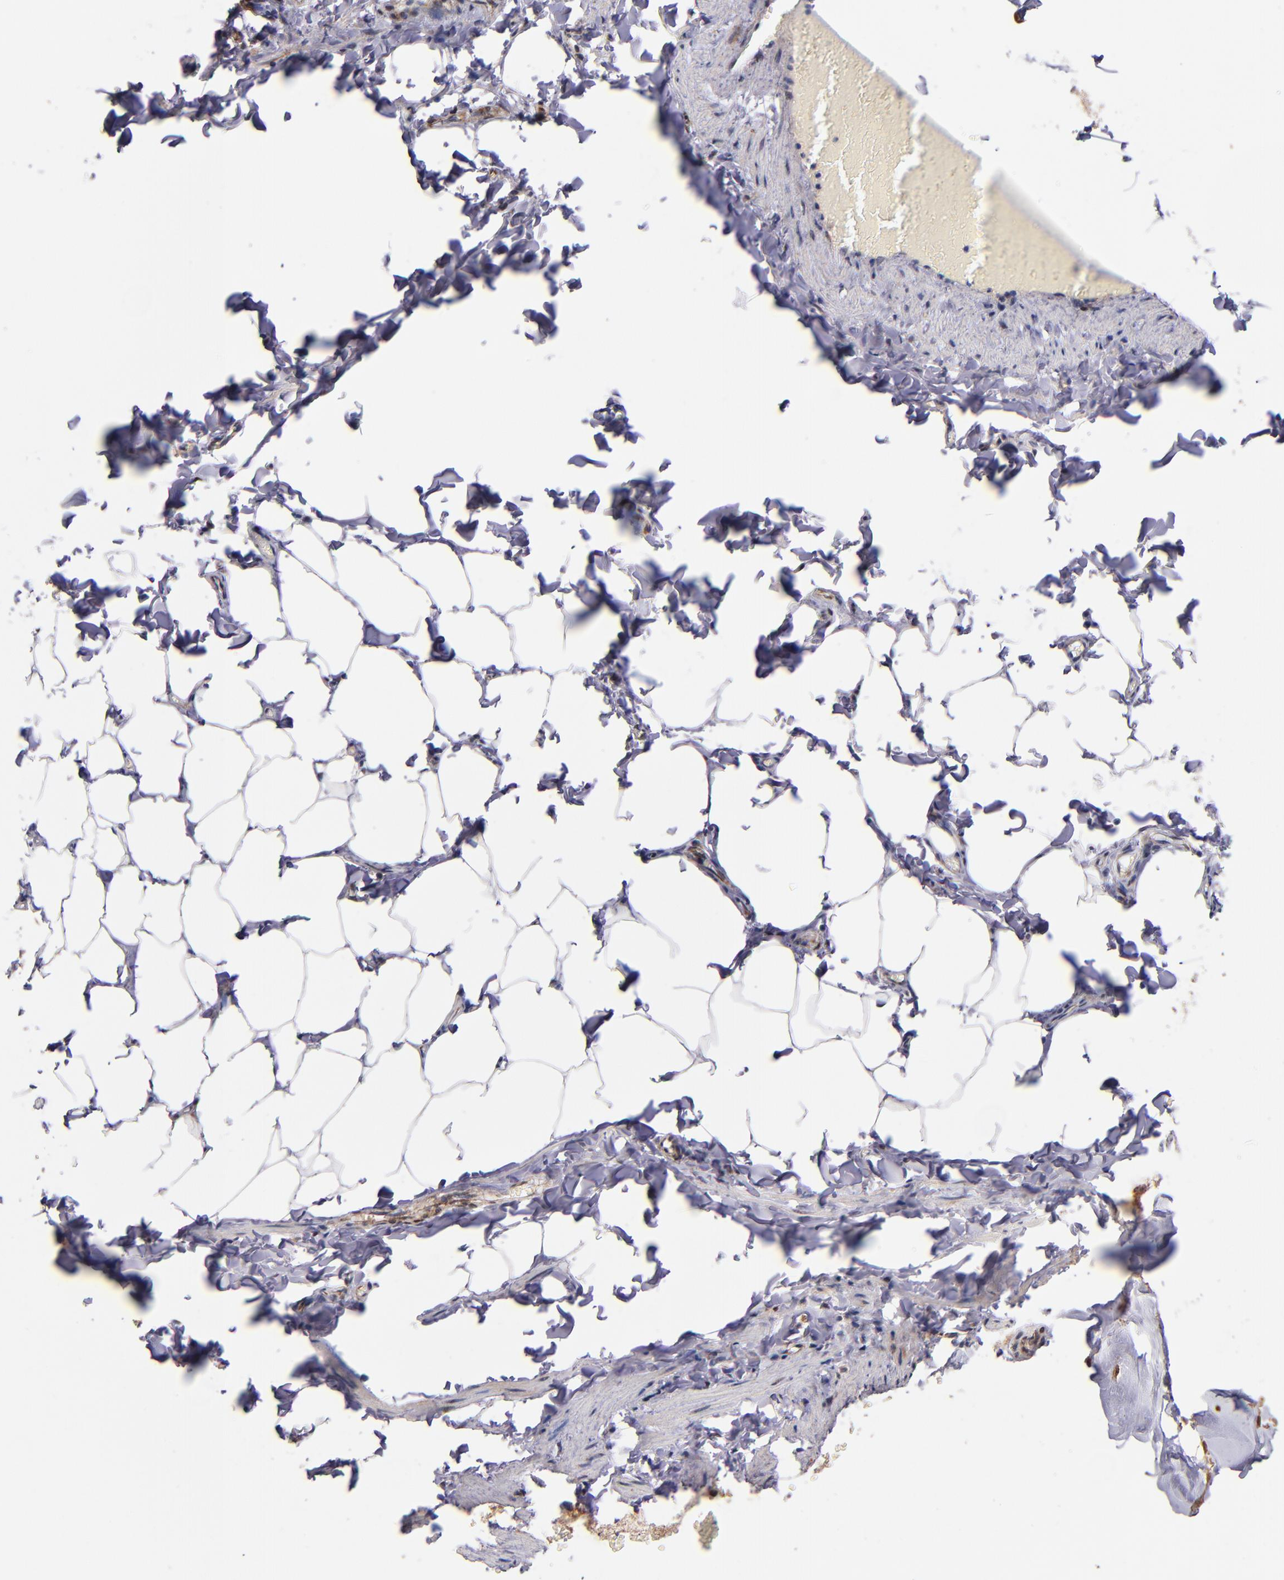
{"staining": {"intensity": "moderate", "quantity": "25%-75%", "location": "cytoplasmic/membranous,nuclear"}, "tissue": "adipose tissue", "cell_type": "Adipocytes", "image_type": "normal", "snomed": [{"axis": "morphology", "description": "Normal tissue, NOS"}, {"axis": "topography", "description": "Vascular tissue"}], "caption": "A brown stain highlights moderate cytoplasmic/membranous,nuclear positivity of a protein in adipocytes of benign adipose tissue. The staining was performed using DAB, with brown indicating positive protein expression. Nuclei are stained blue with hematoxylin.", "gene": "STX8", "patient": {"sex": "male", "age": 41}}